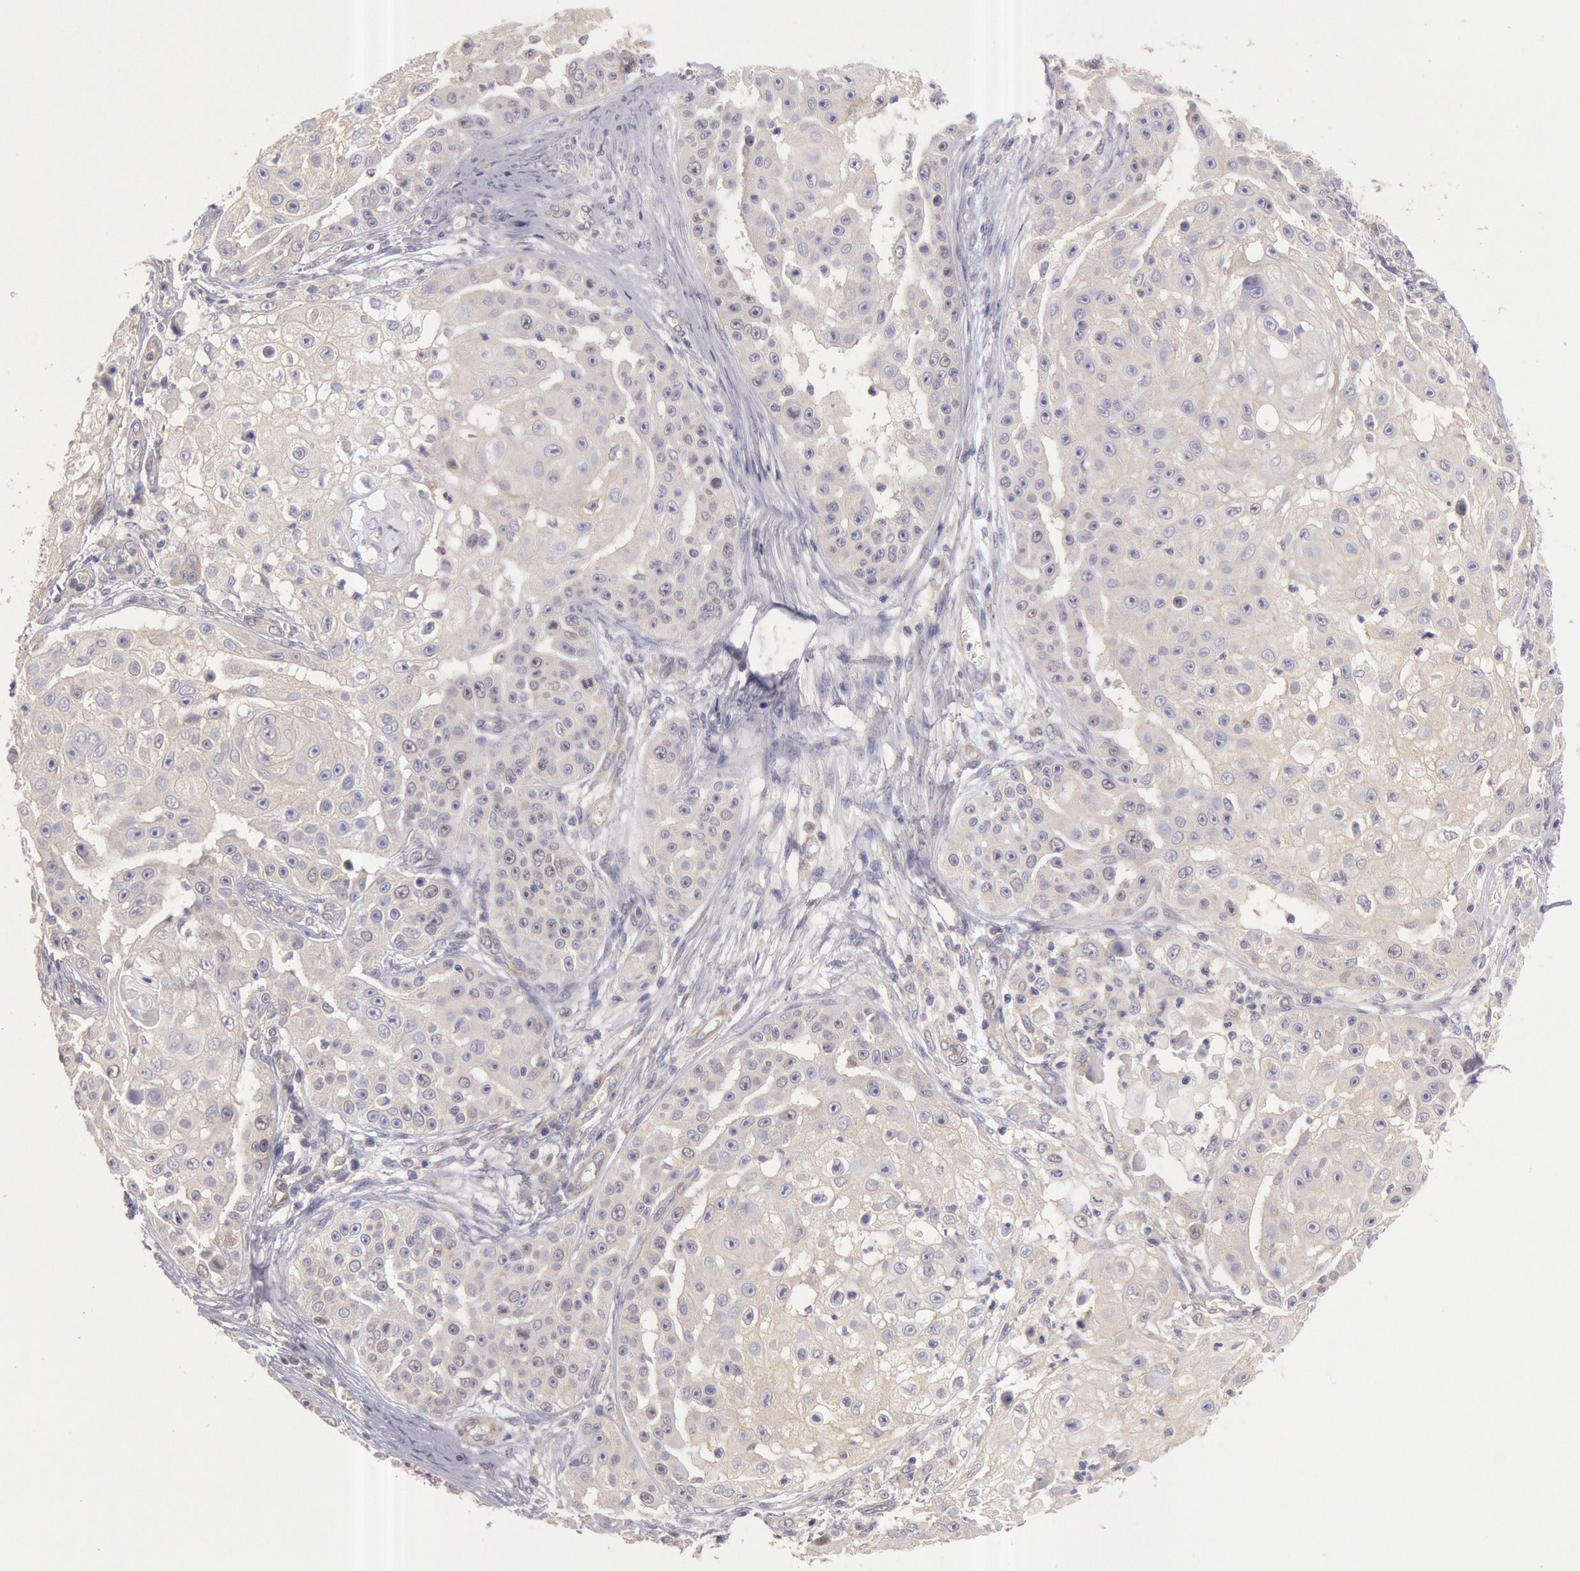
{"staining": {"intensity": "negative", "quantity": "none", "location": "none"}, "tissue": "skin cancer", "cell_type": "Tumor cells", "image_type": "cancer", "snomed": [{"axis": "morphology", "description": "Squamous cell carcinoma, NOS"}, {"axis": "topography", "description": "Skin"}], "caption": "Skin cancer (squamous cell carcinoma) was stained to show a protein in brown. There is no significant expression in tumor cells.", "gene": "AMOTL1", "patient": {"sex": "female", "age": 57}}